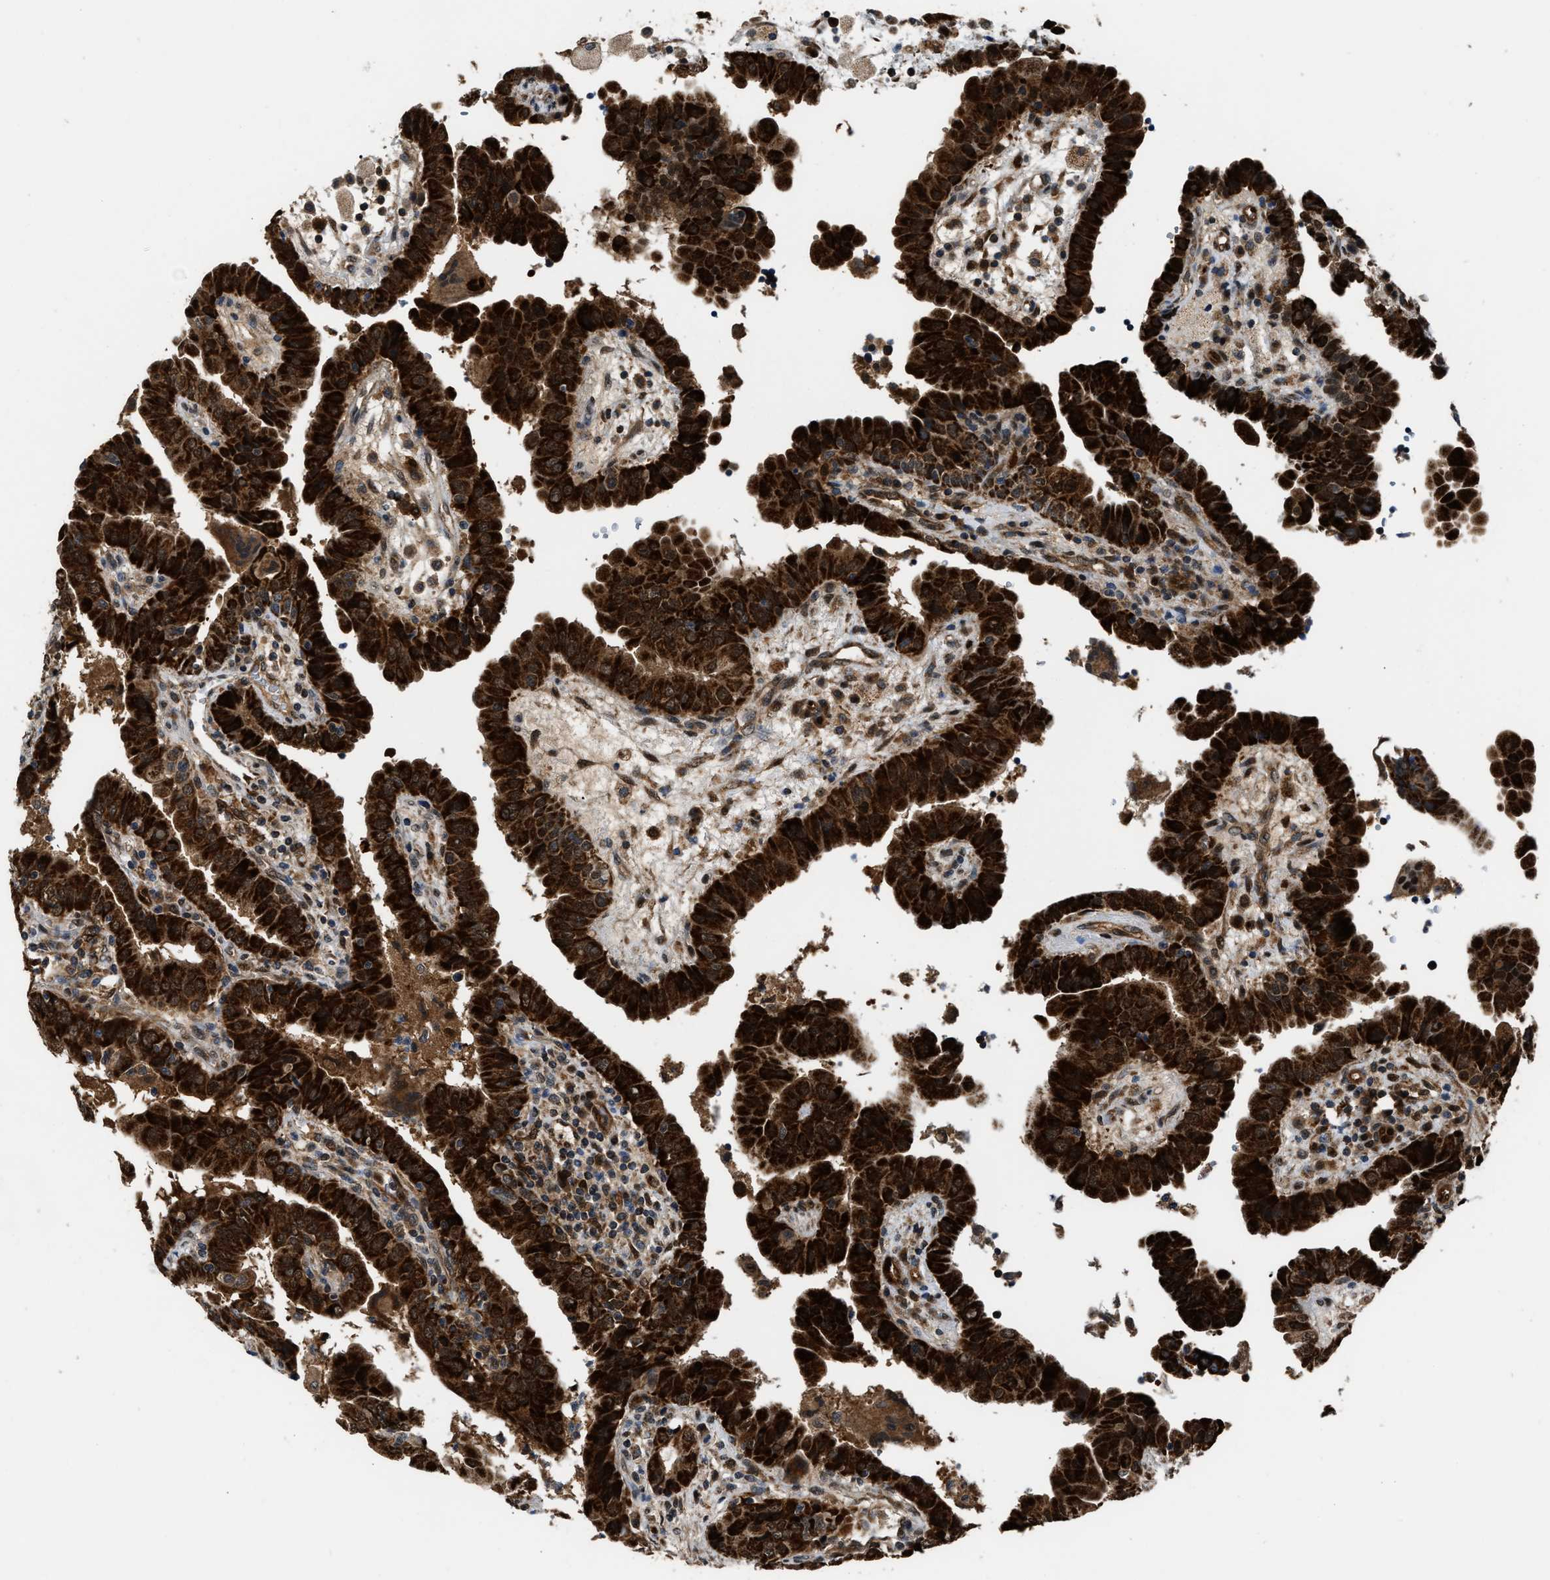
{"staining": {"intensity": "strong", "quantity": ">75%", "location": "cytoplasmic/membranous"}, "tissue": "thyroid cancer", "cell_type": "Tumor cells", "image_type": "cancer", "snomed": [{"axis": "morphology", "description": "Papillary adenocarcinoma, NOS"}, {"axis": "topography", "description": "Thyroid gland"}], "caption": "Thyroid cancer stained with DAB (3,3'-diaminobenzidine) immunohistochemistry exhibits high levels of strong cytoplasmic/membranous expression in about >75% of tumor cells. (DAB = brown stain, brightfield microscopy at high magnification).", "gene": "PPA1", "patient": {"sex": "male", "age": 33}}